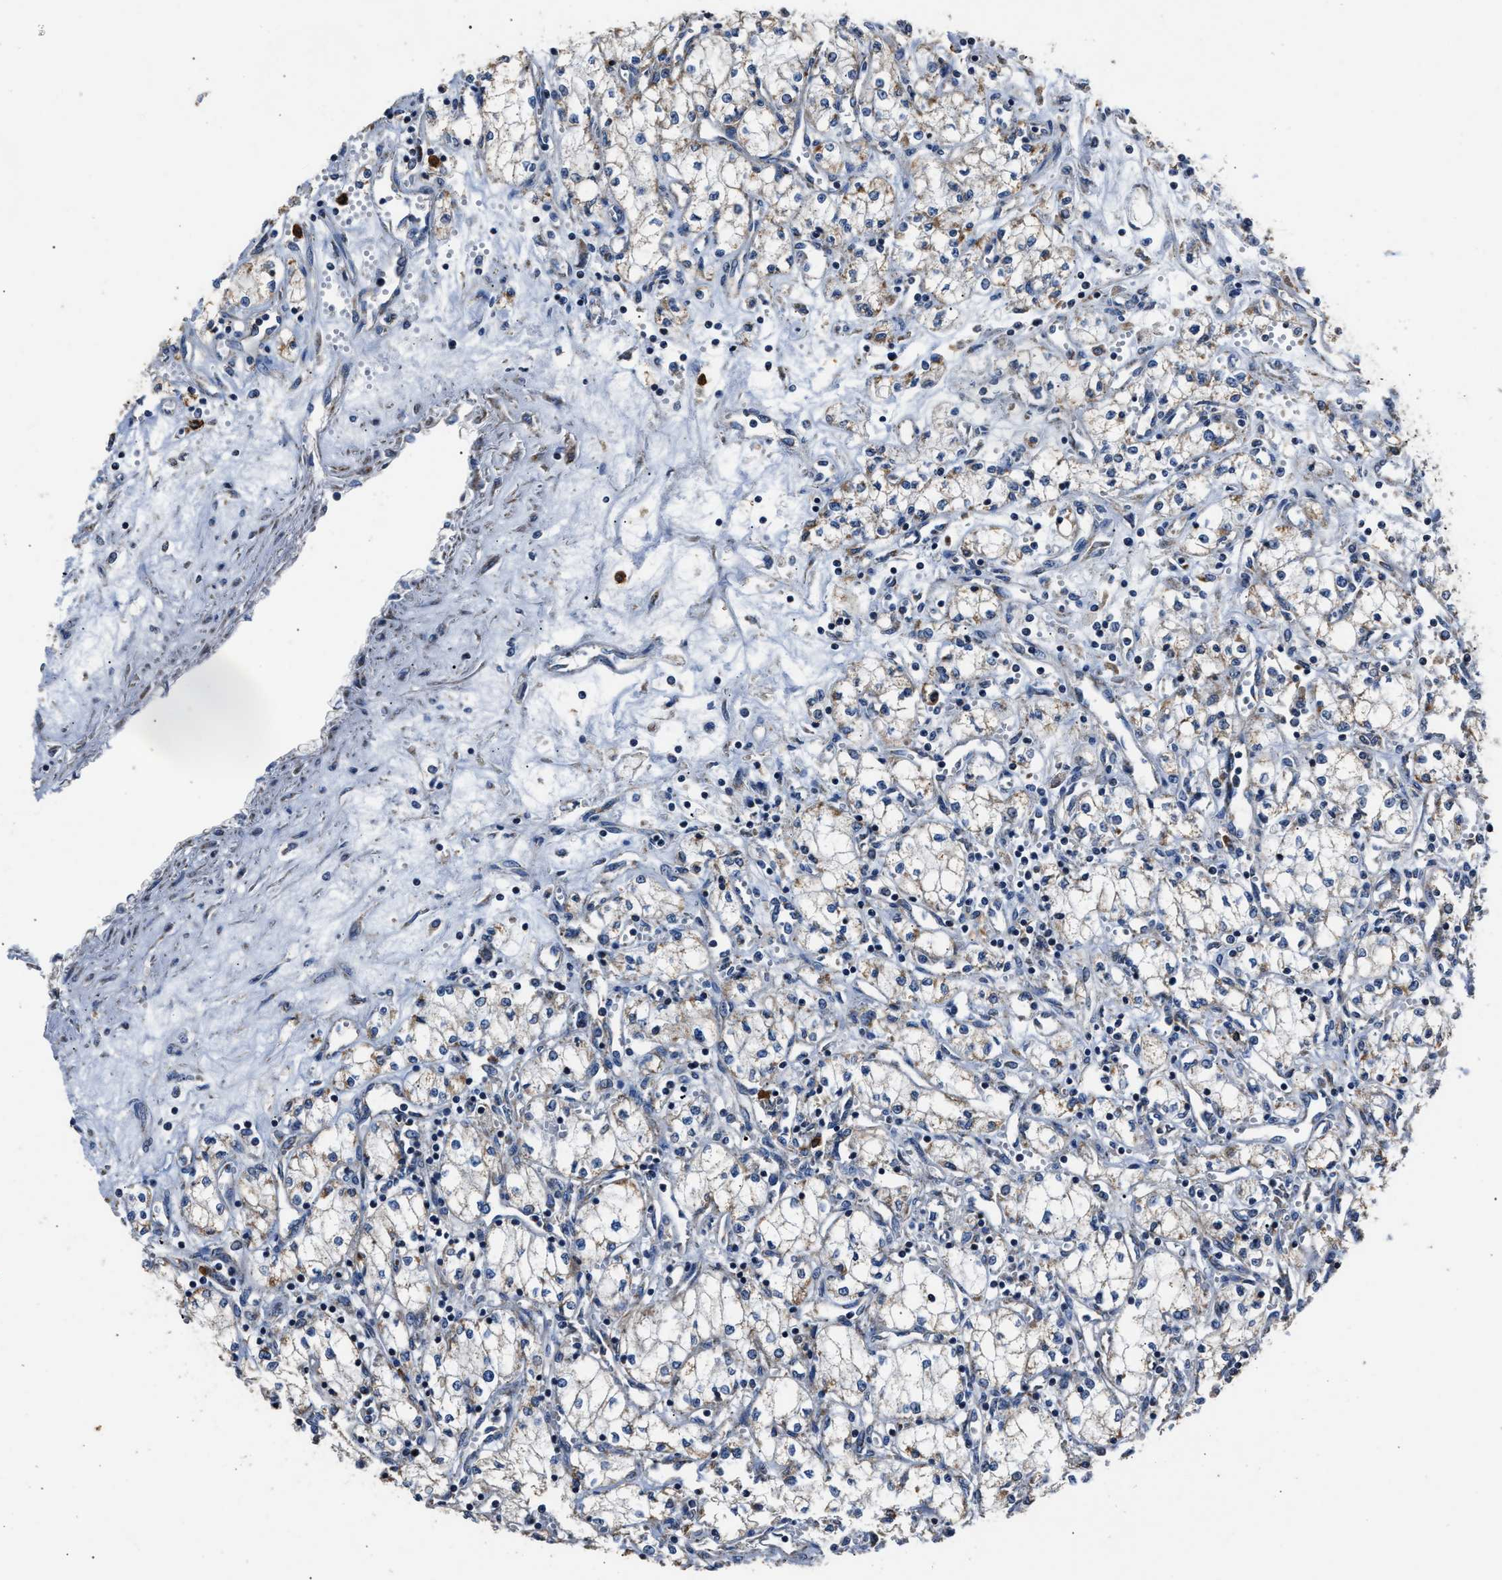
{"staining": {"intensity": "weak", "quantity": "25%-75%", "location": "cytoplasmic/membranous"}, "tissue": "renal cancer", "cell_type": "Tumor cells", "image_type": "cancer", "snomed": [{"axis": "morphology", "description": "Adenocarcinoma, NOS"}, {"axis": "topography", "description": "Kidney"}], "caption": "Brown immunohistochemical staining in renal cancer reveals weak cytoplasmic/membranous expression in approximately 25%-75% of tumor cells. The staining was performed using DAB, with brown indicating positive protein expression. Nuclei are stained blue with hematoxylin.", "gene": "NSUN5", "patient": {"sex": "male", "age": 59}}